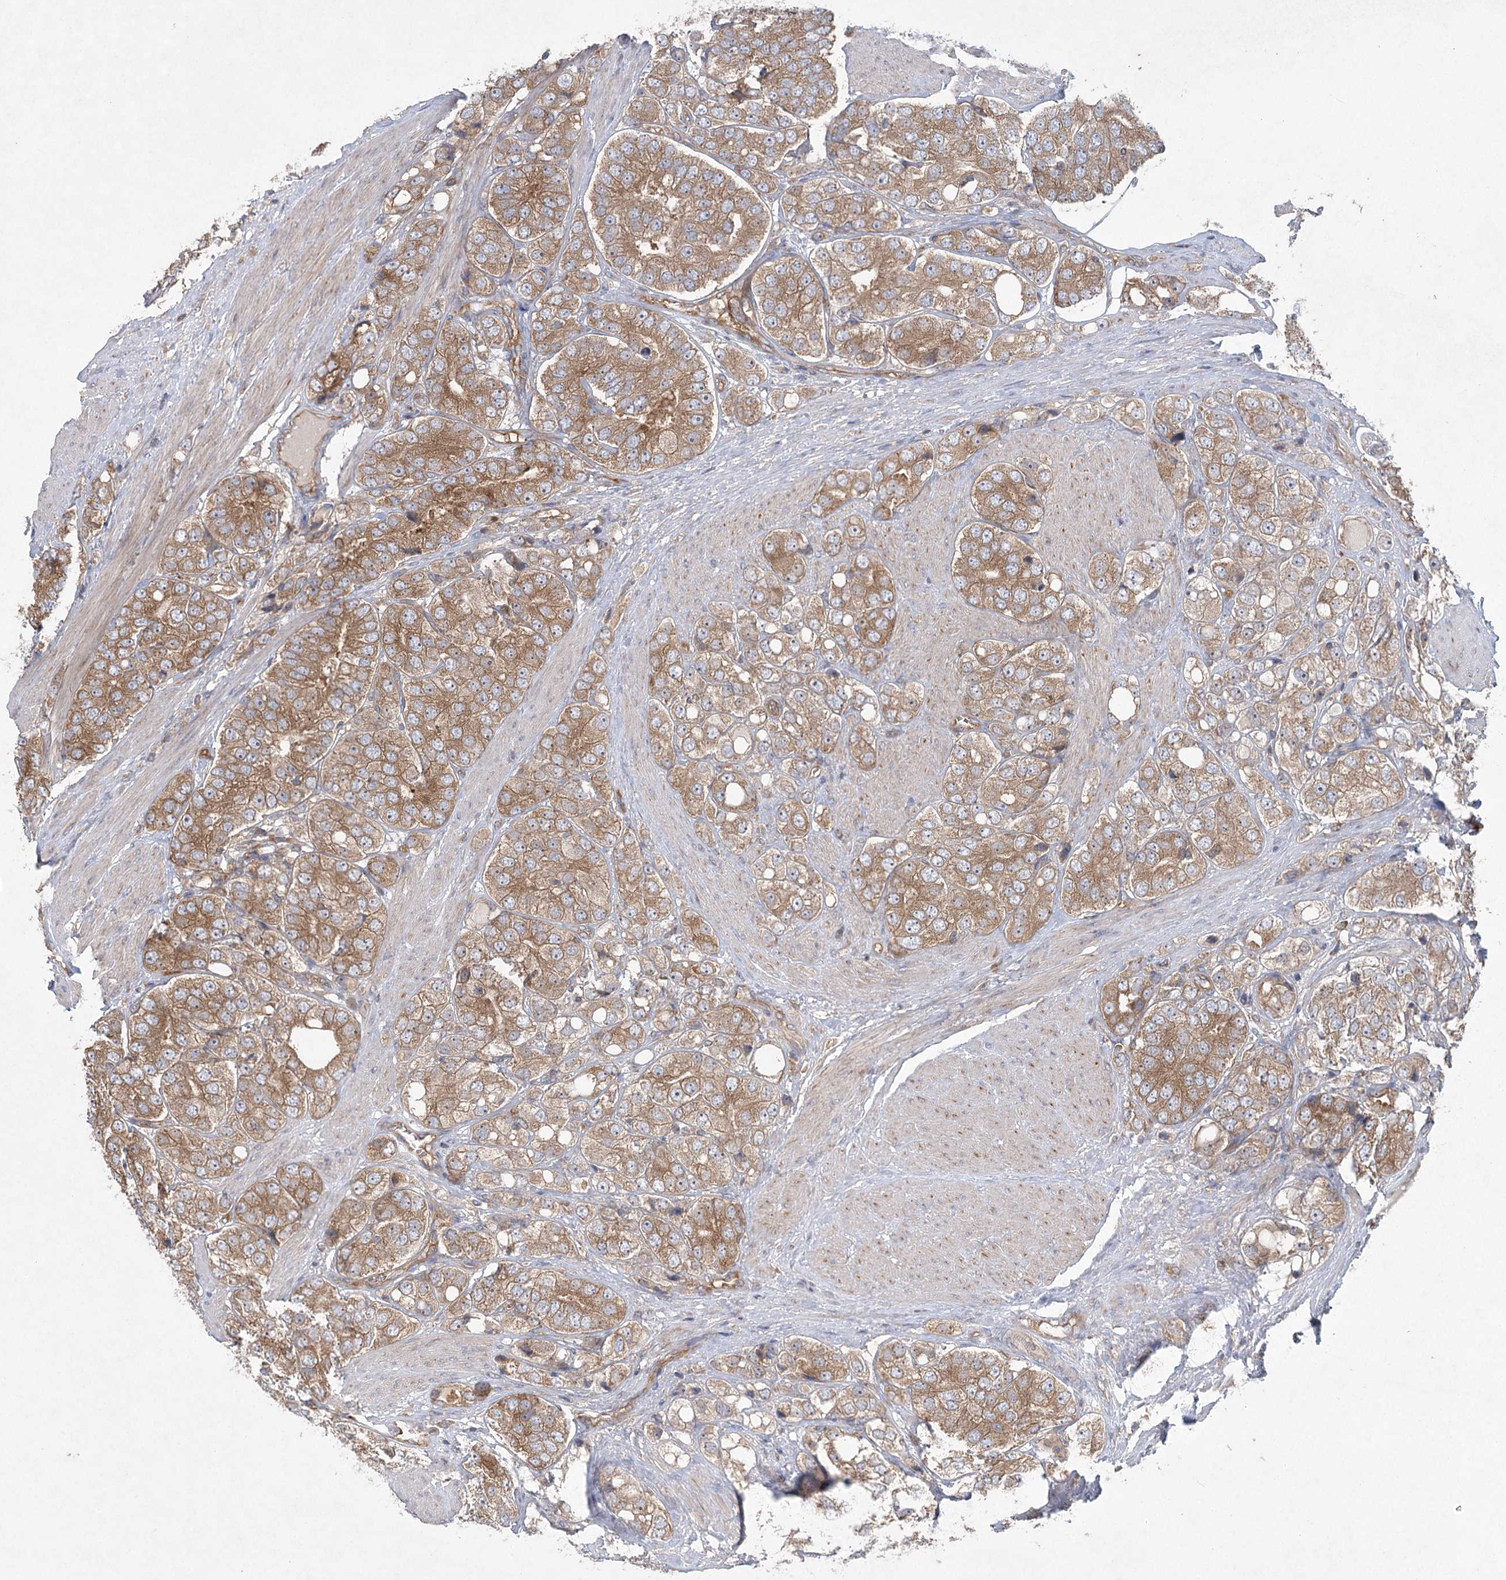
{"staining": {"intensity": "moderate", "quantity": ">75%", "location": "cytoplasmic/membranous"}, "tissue": "prostate cancer", "cell_type": "Tumor cells", "image_type": "cancer", "snomed": [{"axis": "morphology", "description": "Adenocarcinoma, High grade"}, {"axis": "topography", "description": "Prostate"}], "caption": "Prostate adenocarcinoma (high-grade) stained with a brown dye exhibits moderate cytoplasmic/membranous positive staining in approximately >75% of tumor cells.", "gene": "EIF3A", "patient": {"sex": "male", "age": 50}}